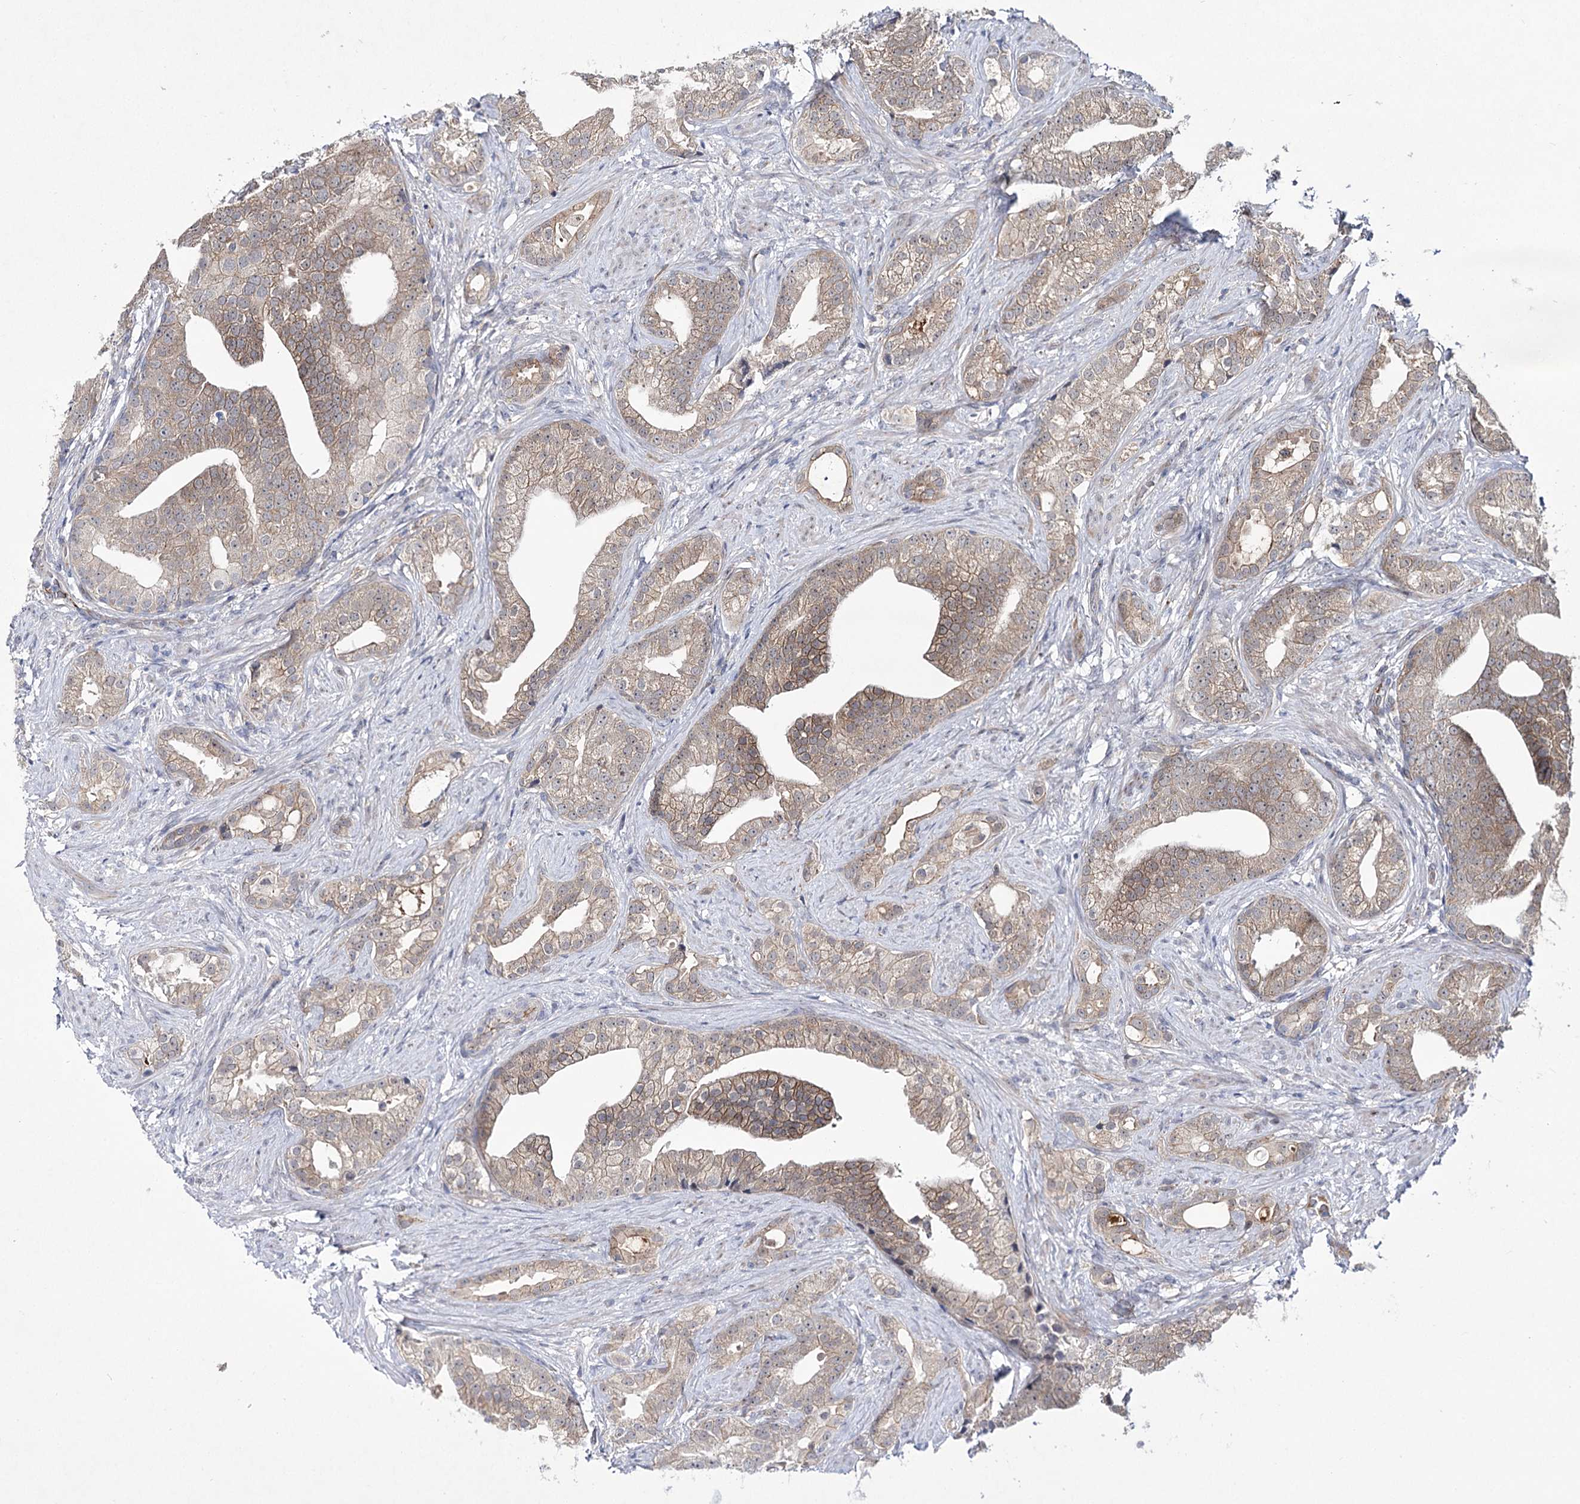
{"staining": {"intensity": "weak", "quantity": ">75%", "location": "cytoplasmic/membranous"}, "tissue": "prostate cancer", "cell_type": "Tumor cells", "image_type": "cancer", "snomed": [{"axis": "morphology", "description": "Adenocarcinoma, Low grade"}, {"axis": "topography", "description": "Prostate"}], "caption": "Weak cytoplasmic/membranous expression is present in approximately >75% of tumor cells in low-grade adenocarcinoma (prostate).", "gene": "ARHGAP32", "patient": {"sex": "male", "age": 71}}